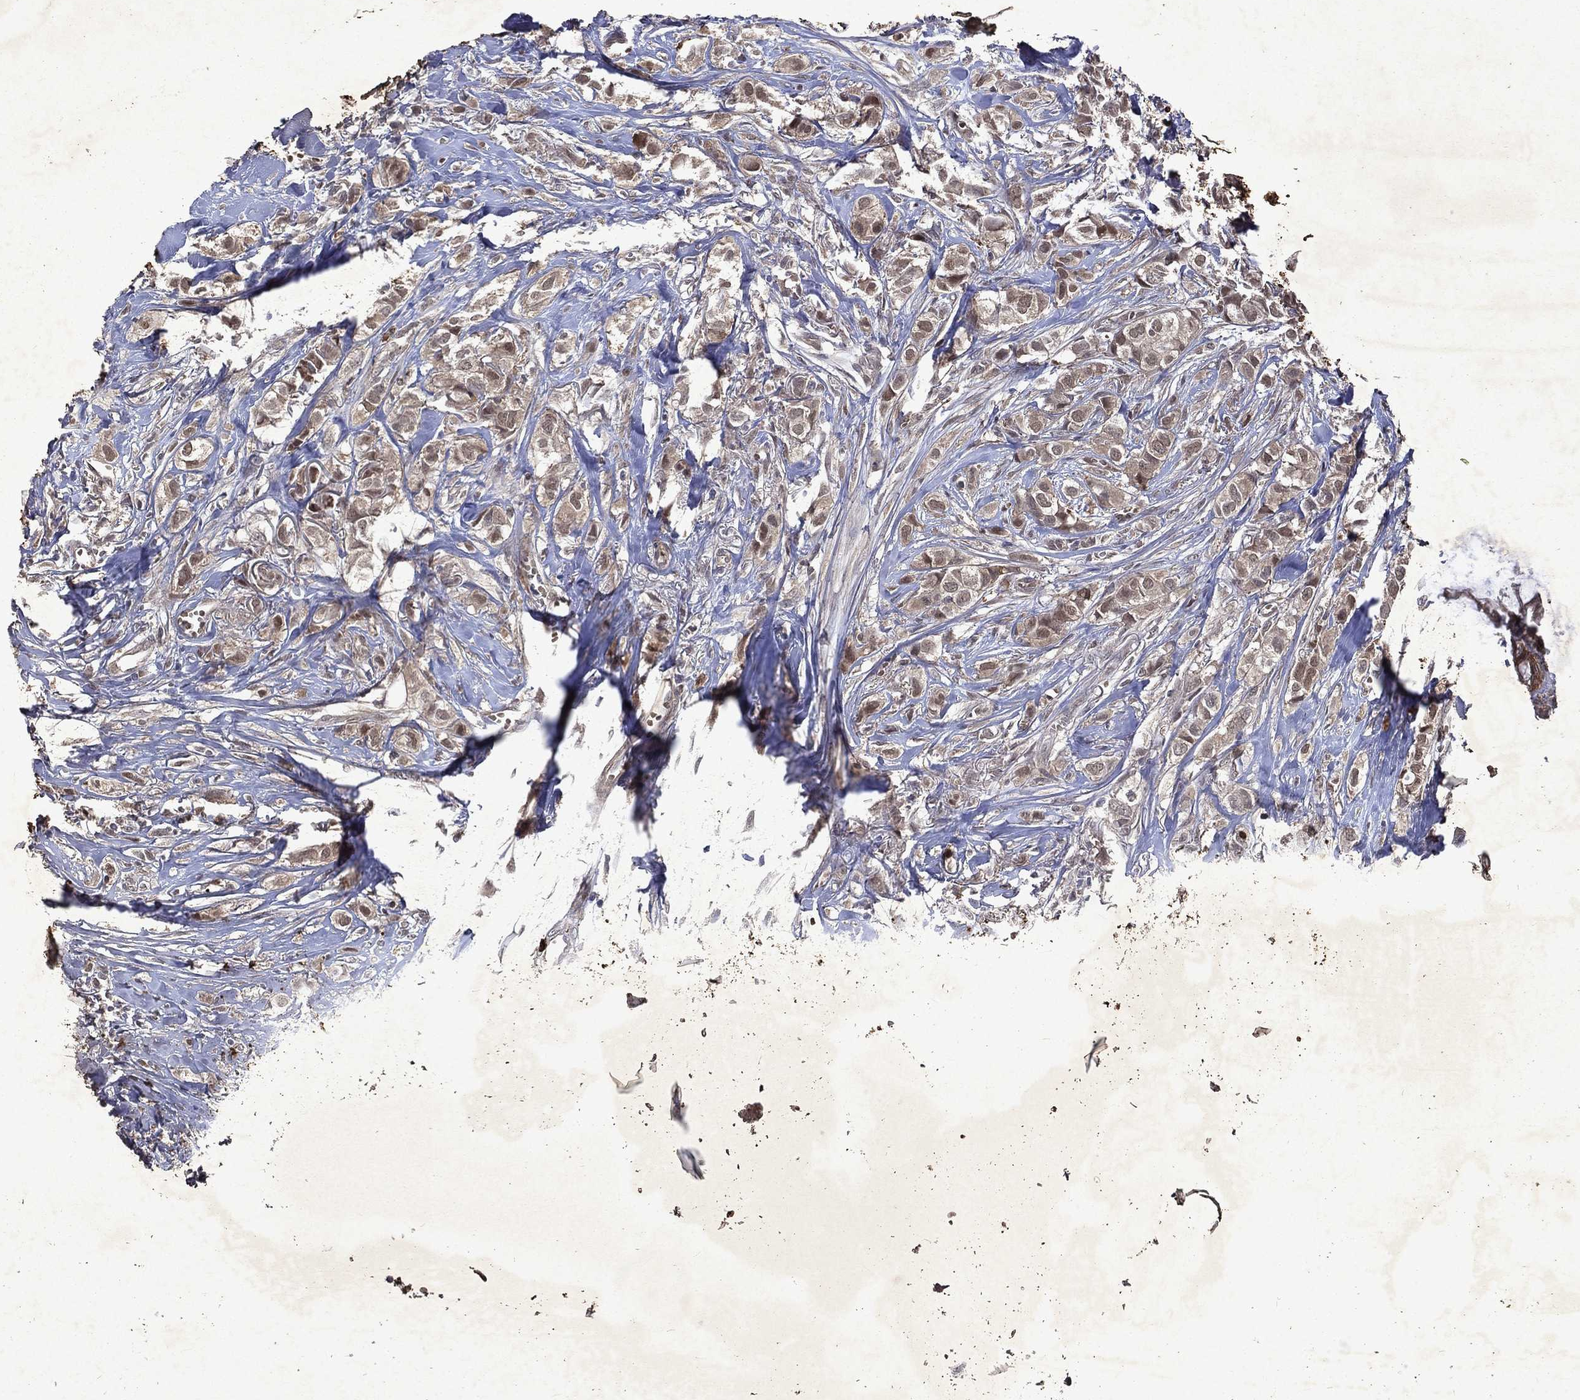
{"staining": {"intensity": "weak", "quantity": "25%-75%", "location": "cytoplasmic/membranous"}, "tissue": "breast cancer", "cell_type": "Tumor cells", "image_type": "cancer", "snomed": [{"axis": "morphology", "description": "Duct carcinoma"}, {"axis": "topography", "description": "Breast"}], "caption": "Brown immunohistochemical staining in human breast cancer (intraductal carcinoma) exhibits weak cytoplasmic/membranous positivity in approximately 25%-75% of tumor cells.", "gene": "MTAP", "patient": {"sex": "female", "age": 85}}